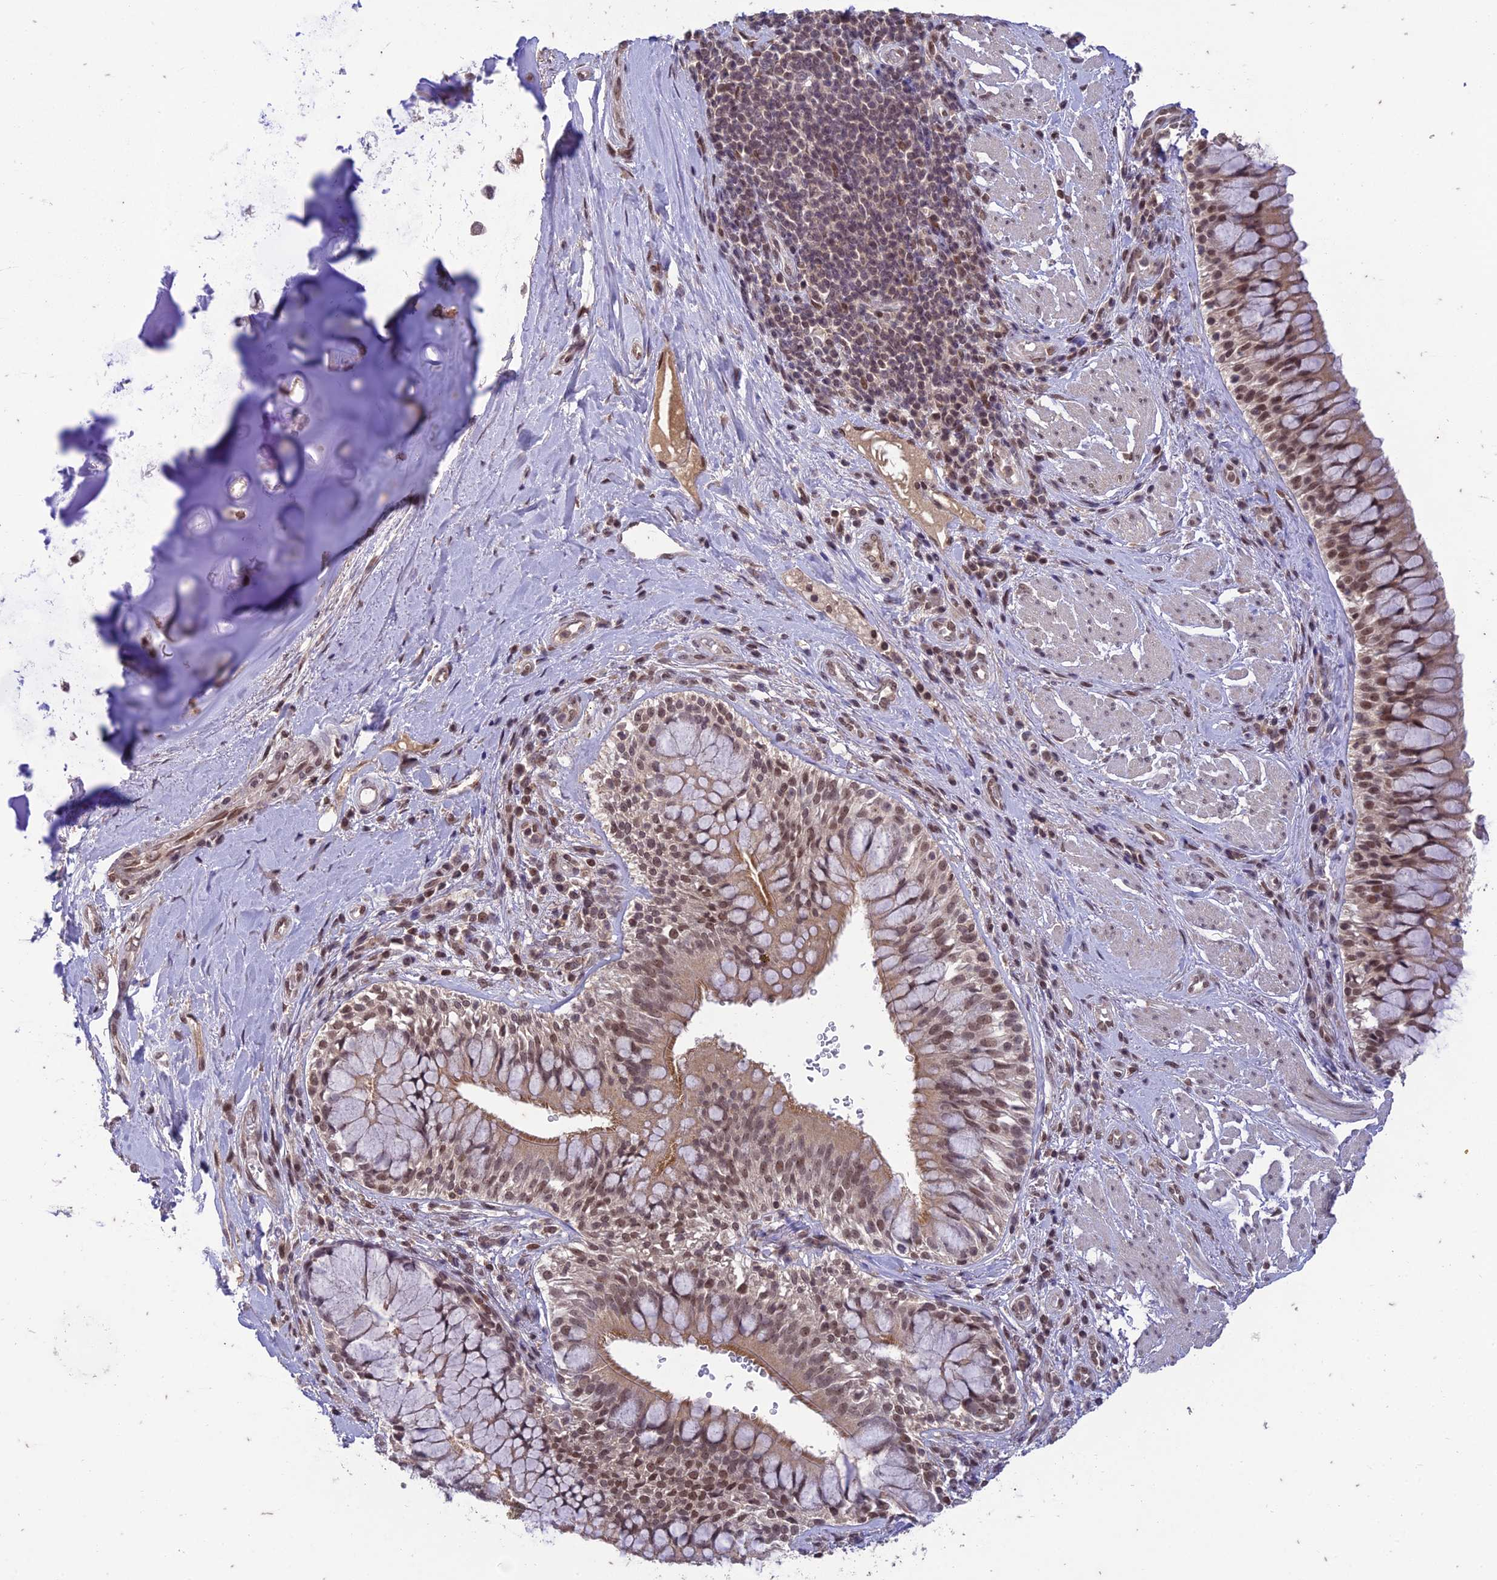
{"staining": {"intensity": "negative", "quantity": "none", "location": "none"}, "tissue": "adipose tissue", "cell_type": "Adipocytes", "image_type": "normal", "snomed": [{"axis": "morphology", "description": "Normal tissue, NOS"}, {"axis": "morphology", "description": "Squamous cell carcinoma, NOS"}, {"axis": "topography", "description": "Bronchus"}, {"axis": "topography", "description": "Lung"}], "caption": "High power microscopy image of an IHC histopathology image of unremarkable adipose tissue, revealing no significant expression in adipocytes.", "gene": "POP4", "patient": {"sex": "male", "age": 64}}